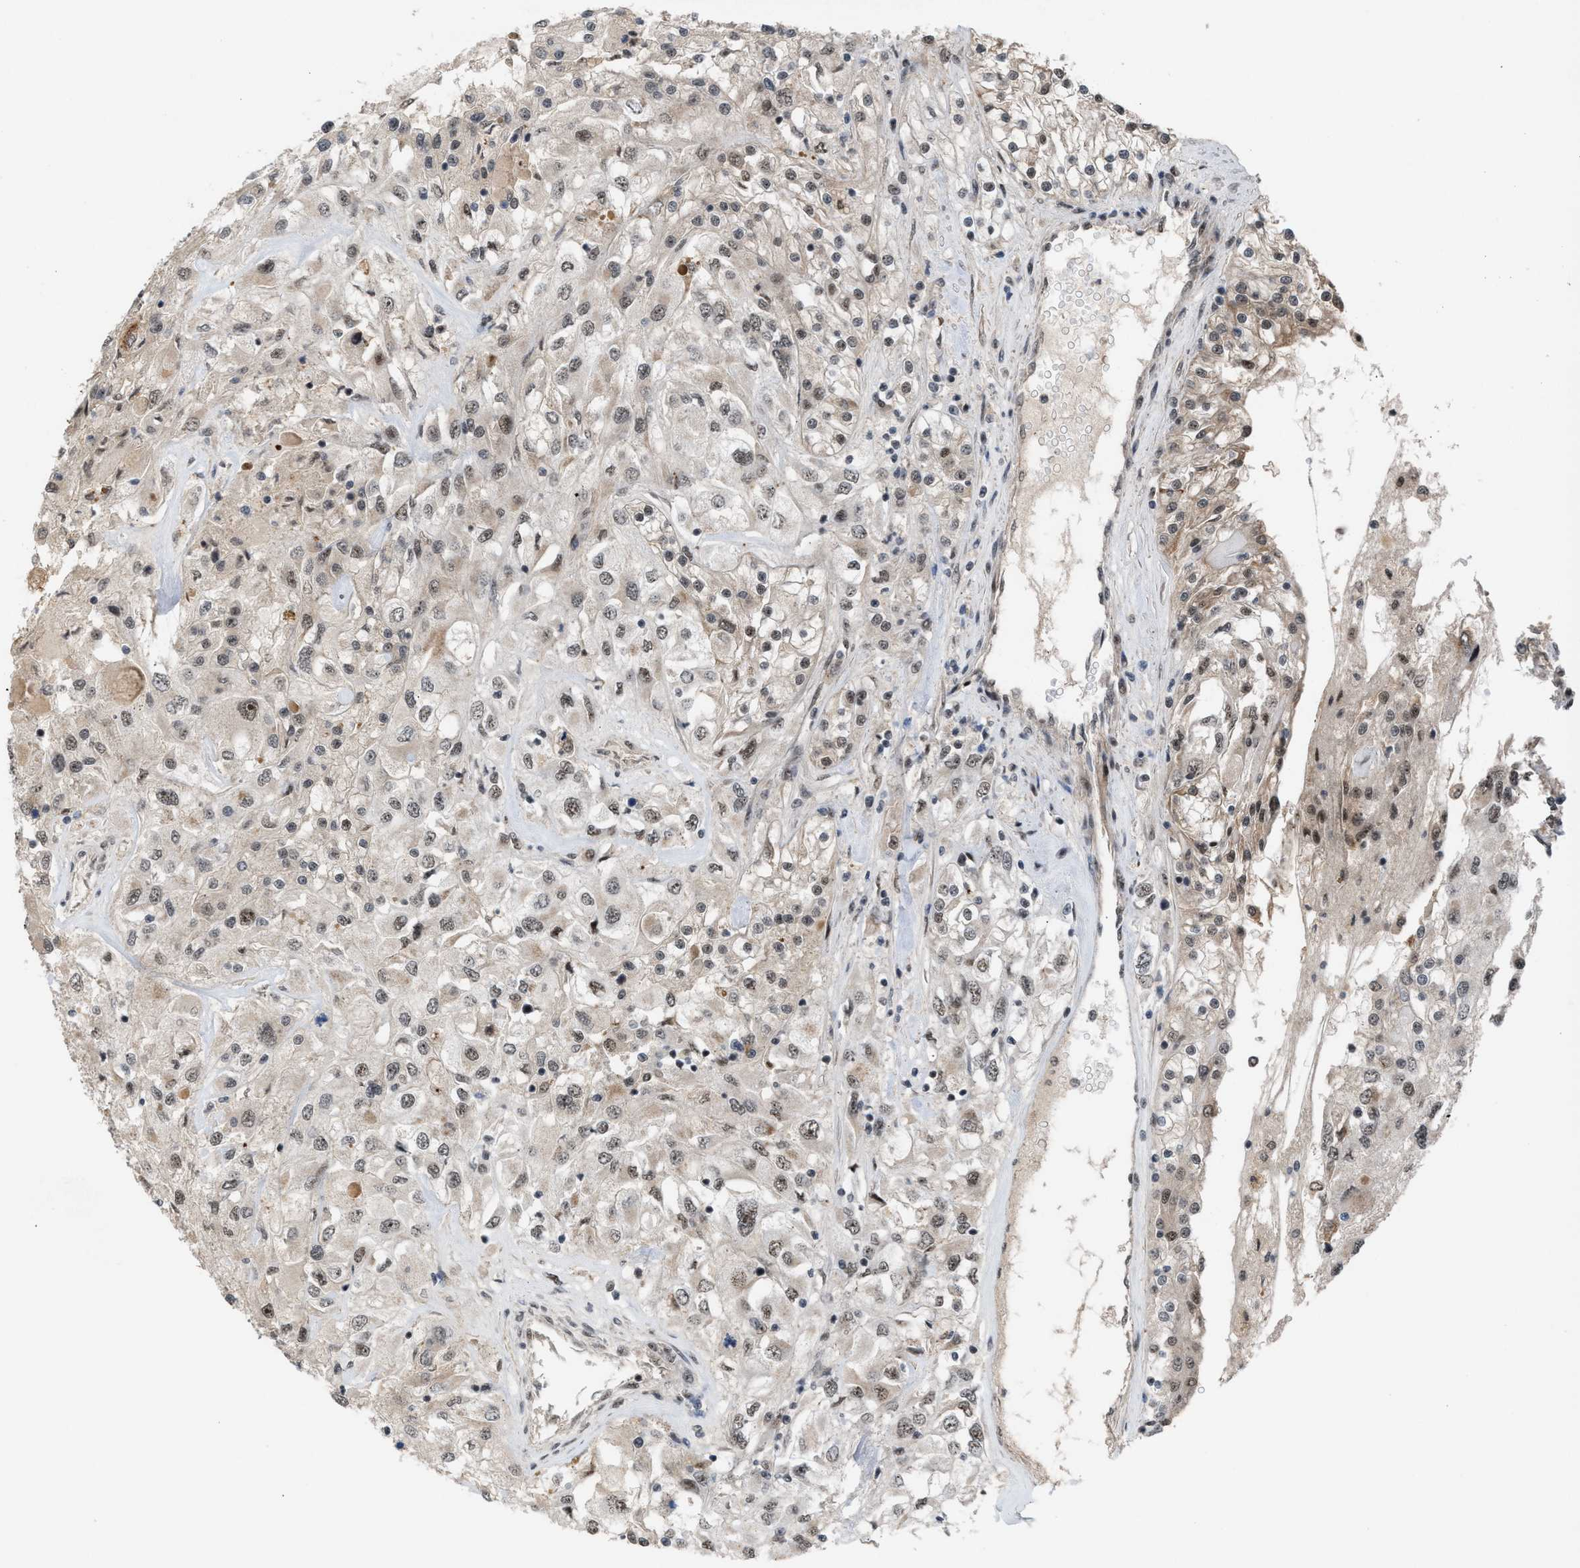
{"staining": {"intensity": "weak", "quantity": ">75%", "location": "cytoplasmic/membranous,nuclear"}, "tissue": "renal cancer", "cell_type": "Tumor cells", "image_type": "cancer", "snomed": [{"axis": "morphology", "description": "Adenocarcinoma, NOS"}, {"axis": "topography", "description": "Kidney"}], "caption": "Protein expression analysis of renal cancer exhibits weak cytoplasmic/membranous and nuclear positivity in about >75% of tumor cells. (DAB (3,3'-diaminobenzidine) = brown stain, brightfield microscopy at high magnification).", "gene": "PRPF4", "patient": {"sex": "female", "age": 52}}